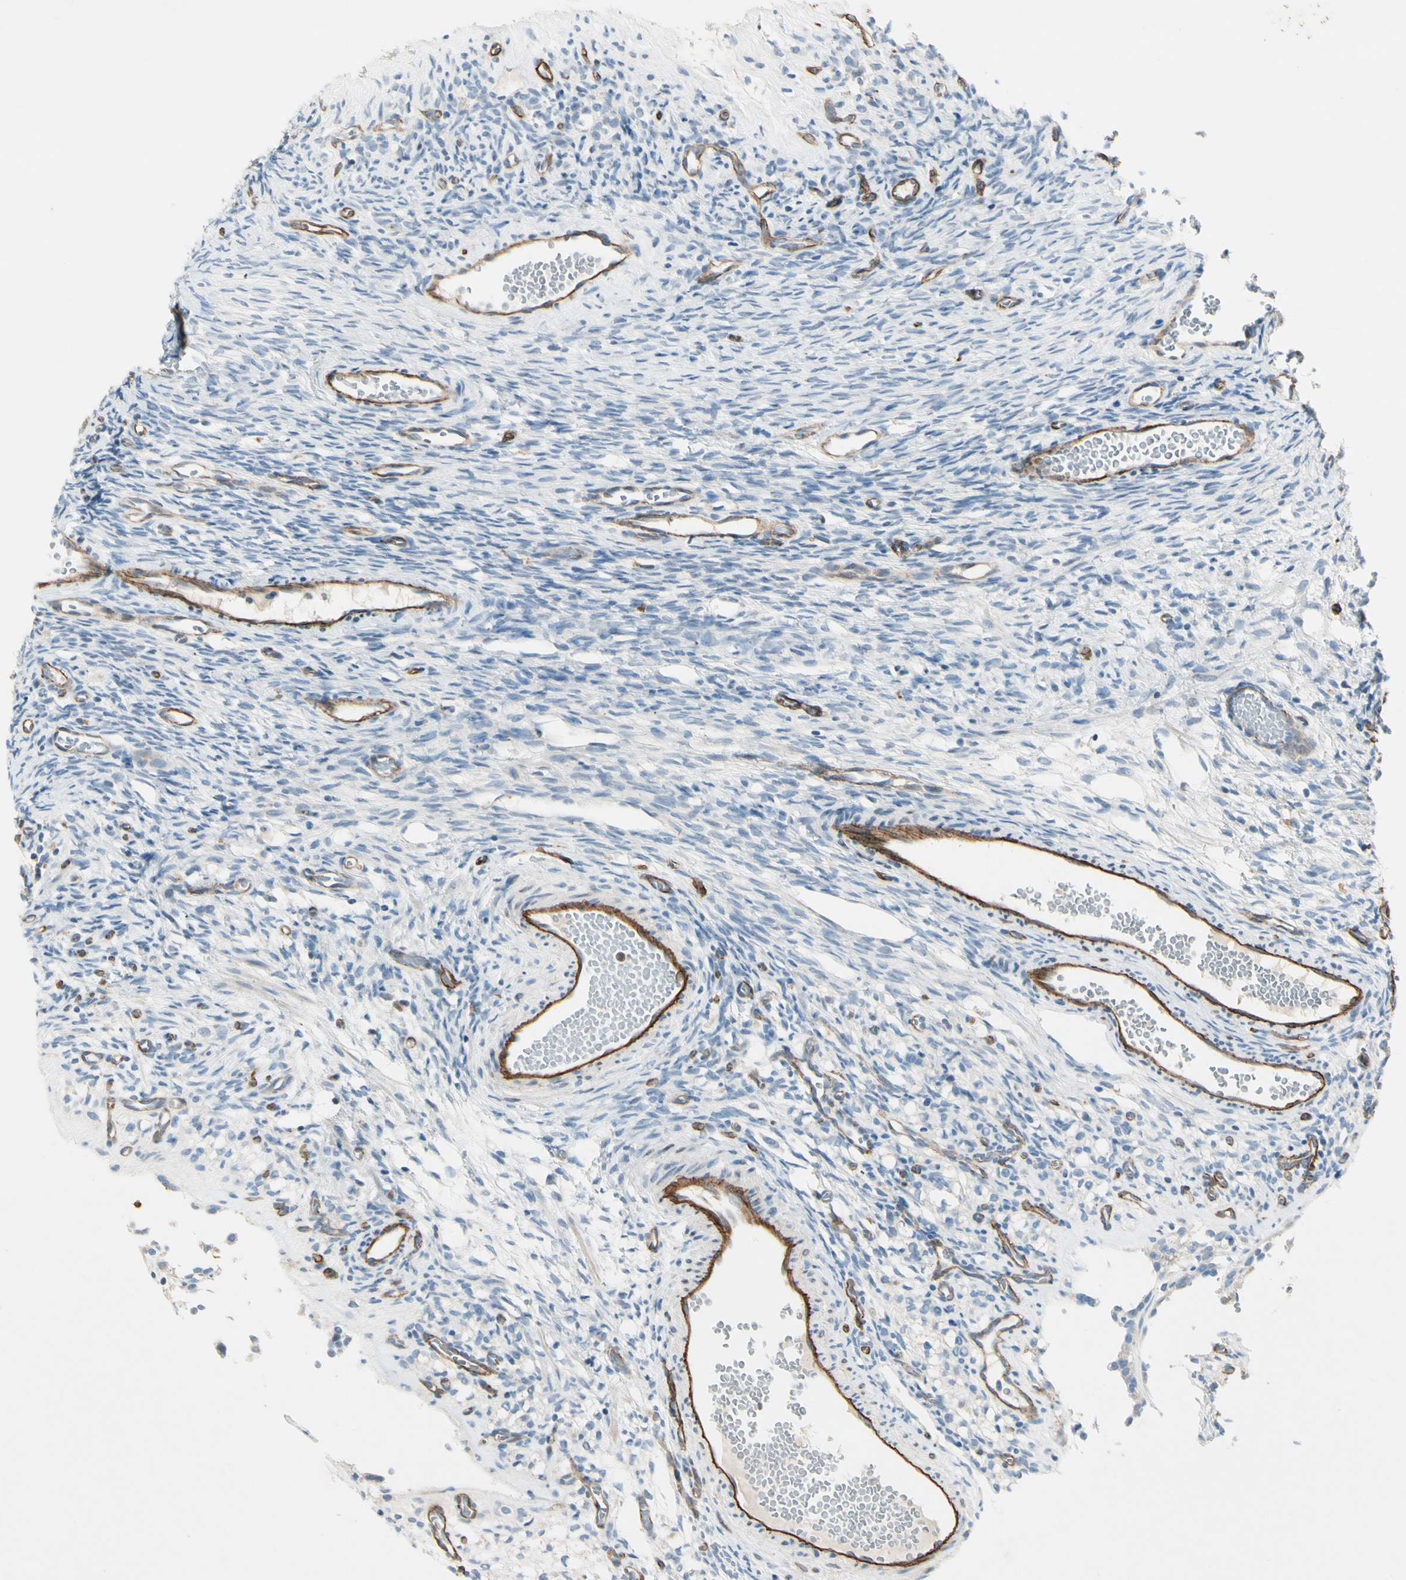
{"staining": {"intensity": "negative", "quantity": "none", "location": "none"}, "tissue": "ovary", "cell_type": "Ovarian stroma cells", "image_type": "normal", "snomed": [{"axis": "morphology", "description": "Normal tissue, NOS"}, {"axis": "topography", "description": "Ovary"}], "caption": "The immunohistochemistry (IHC) image has no significant positivity in ovarian stroma cells of ovary. The staining was performed using DAB (3,3'-diaminobenzidine) to visualize the protein expression in brown, while the nuclei were stained in blue with hematoxylin (Magnification: 20x).", "gene": "CD93", "patient": {"sex": "female", "age": 35}}